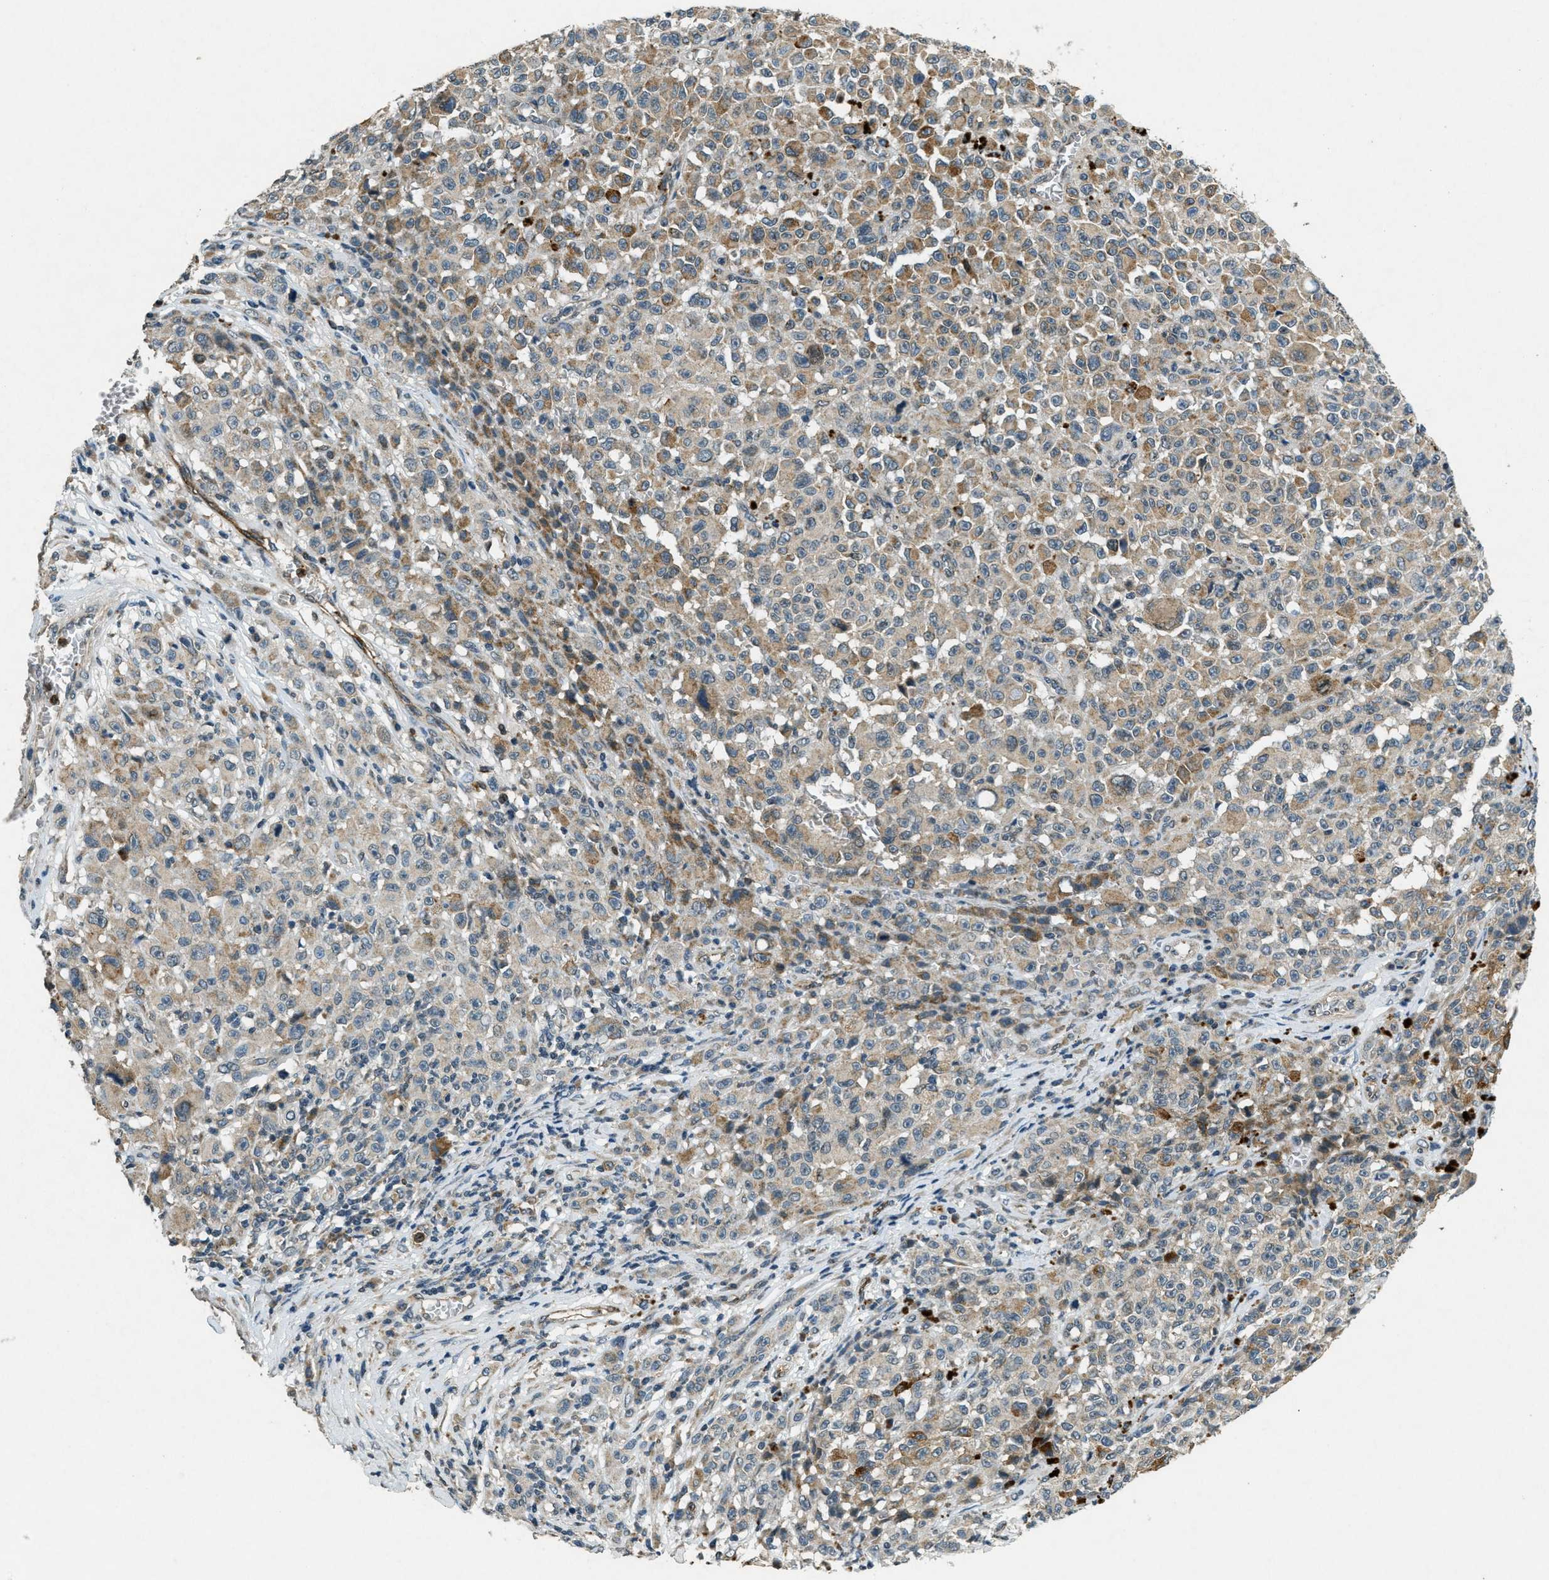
{"staining": {"intensity": "weak", "quantity": "25%-75%", "location": "cytoplasmic/membranous"}, "tissue": "melanoma", "cell_type": "Tumor cells", "image_type": "cancer", "snomed": [{"axis": "morphology", "description": "Malignant melanoma, NOS"}, {"axis": "topography", "description": "Skin"}], "caption": "Protein expression analysis of human malignant melanoma reveals weak cytoplasmic/membranous staining in about 25%-75% of tumor cells.", "gene": "RAB3D", "patient": {"sex": "female", "age": 82}}